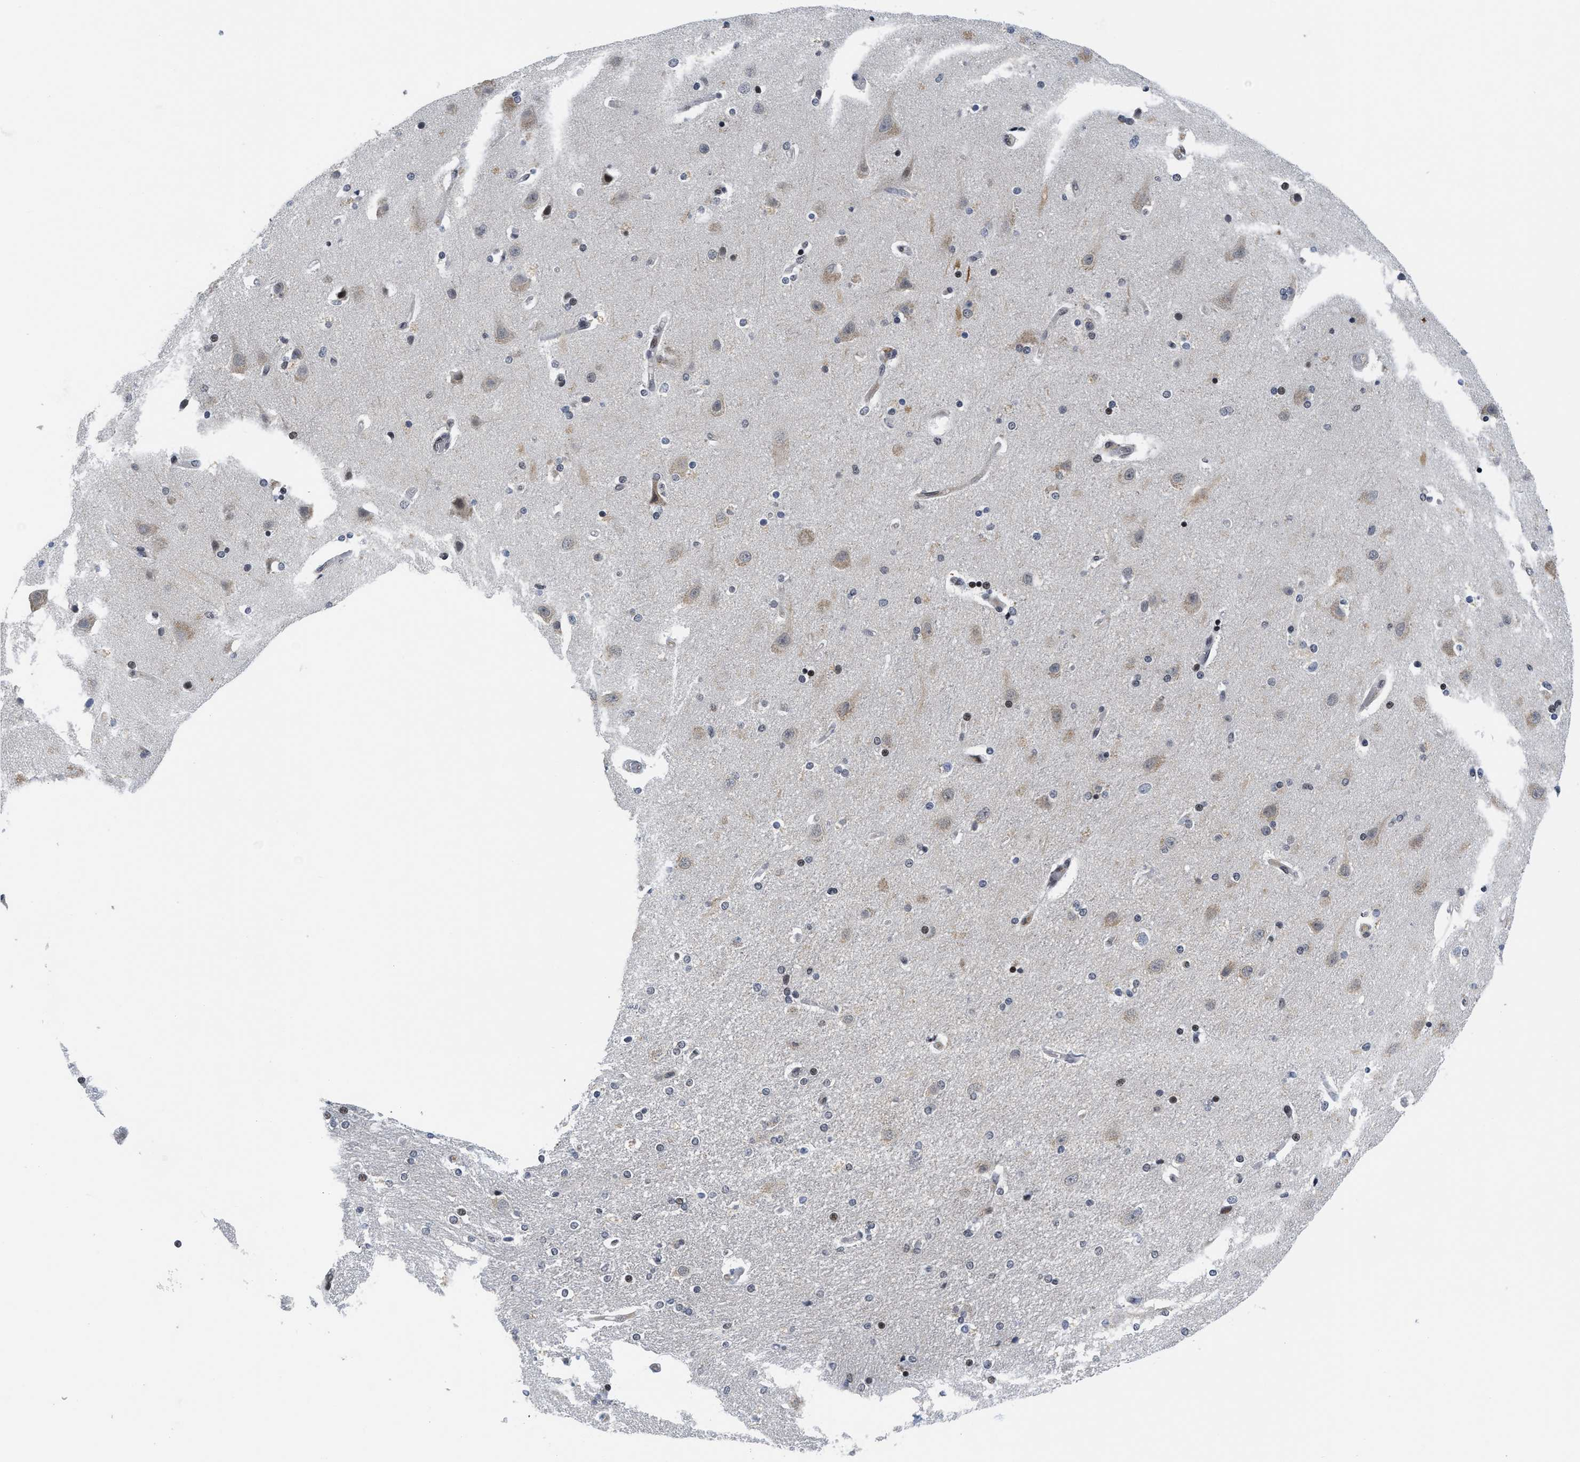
{"staining": {"intensity": "moderate", "quantity": "<25%", "location": "nuclear"}, "tissue": "caudate", "cell_type": "Glial cells", "image_type": "normal", "snomed": [{"axis": "morphology", "description": "Normal tissue, NOS"}, {"axis": "topography", "description": "Lateral ventricle wall"}], "caption": "The image displays staining of benign caudate, revealing moderate nuclear protein positivity (brown color) within glial cells. (brown staining indicates protein expression, while blue staining denotes nuclei).", "gene": "HIF1A", "patient": {"sex": "female", "age": 54}}